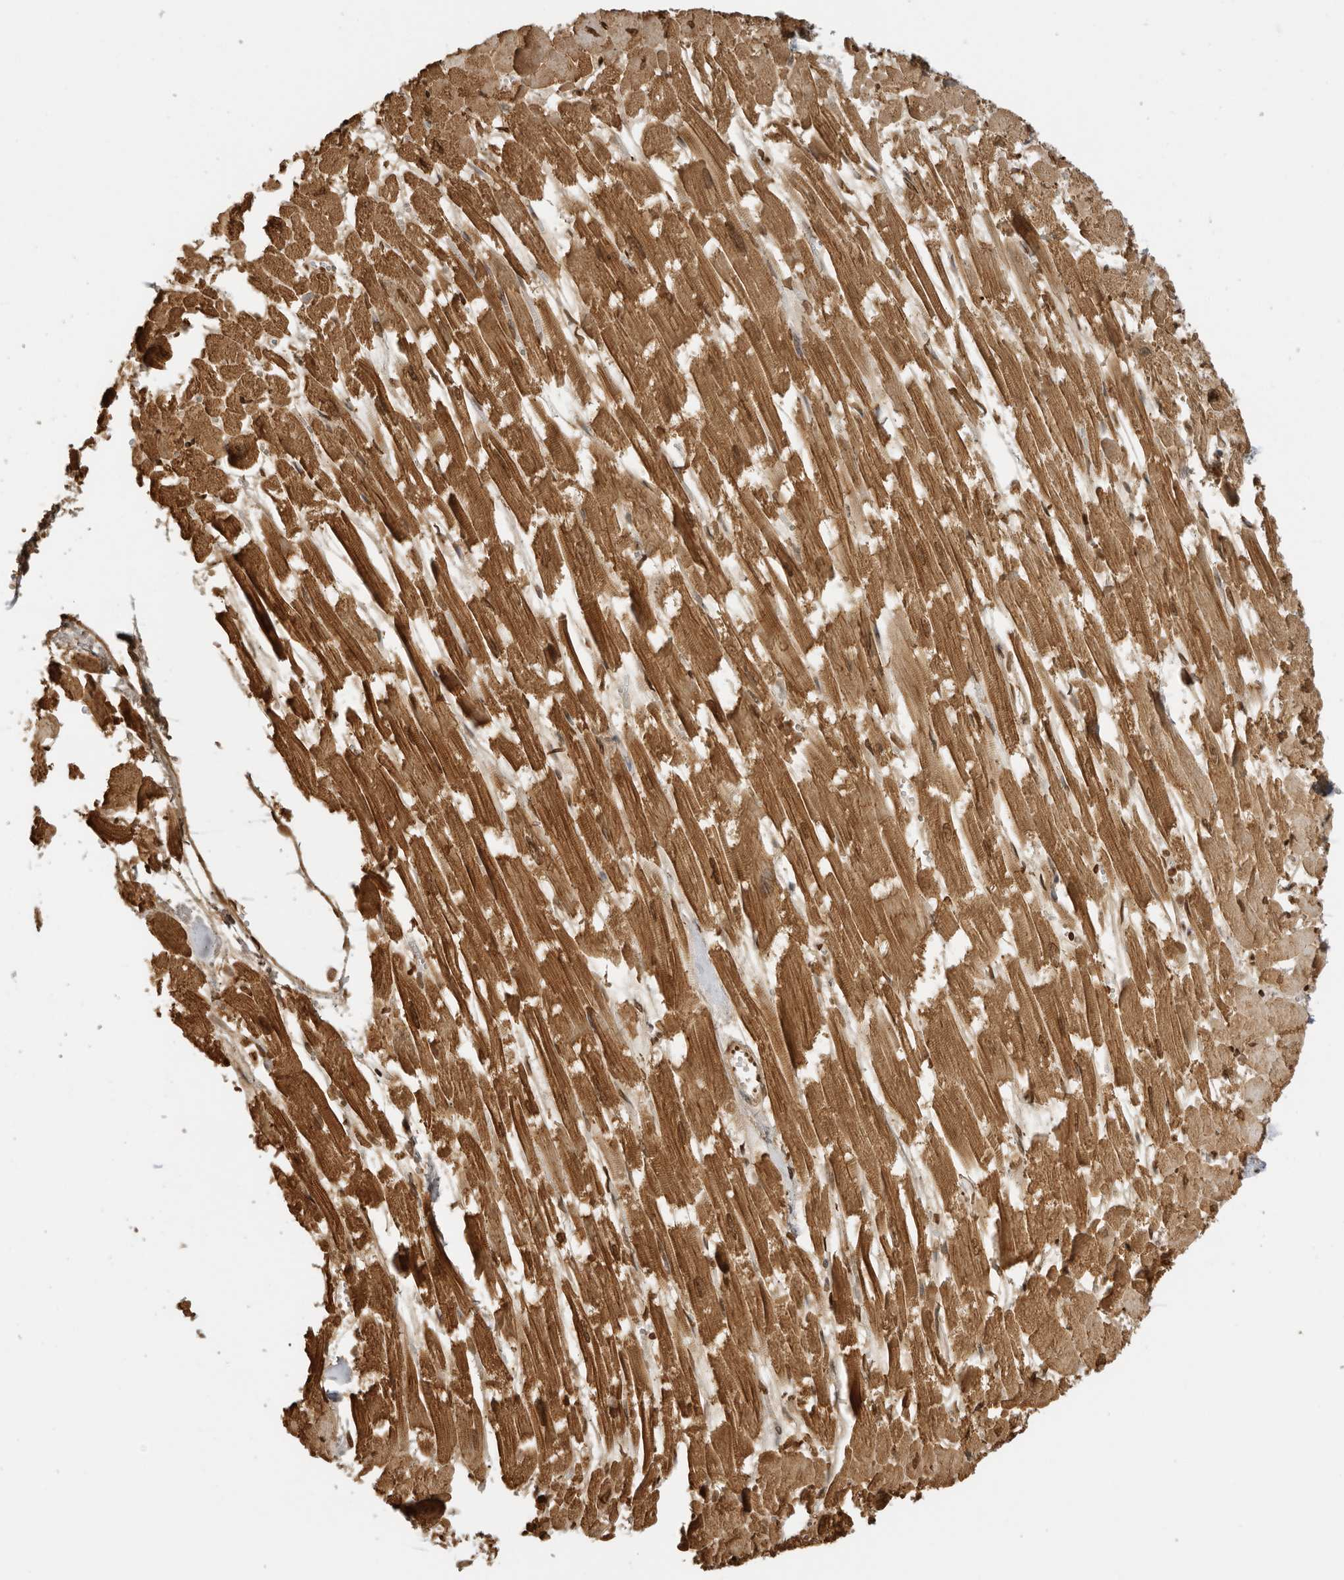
{"staining": {"intensity": "moderate", "quantity": ">75%", "location": "cytoplasmic/membranous,nuclear"}, "tissue": "heart muscle", "cell_type": "Cardiomyocytes", "image_type": "normal", "snomed": [{"axis": "morphology", "description": "Normal tissue, NOS"}, {"axis": "topography", "description": "Heart"}], "caption": "Heart muscle stained for a protein (brown) exhibits moderate cytoplasmic/membranous,nuclear positive positivity in about >75% of cardiomyocytes.", "gene": "RPA2", "patient": {"sex": "male", "age": 54}}